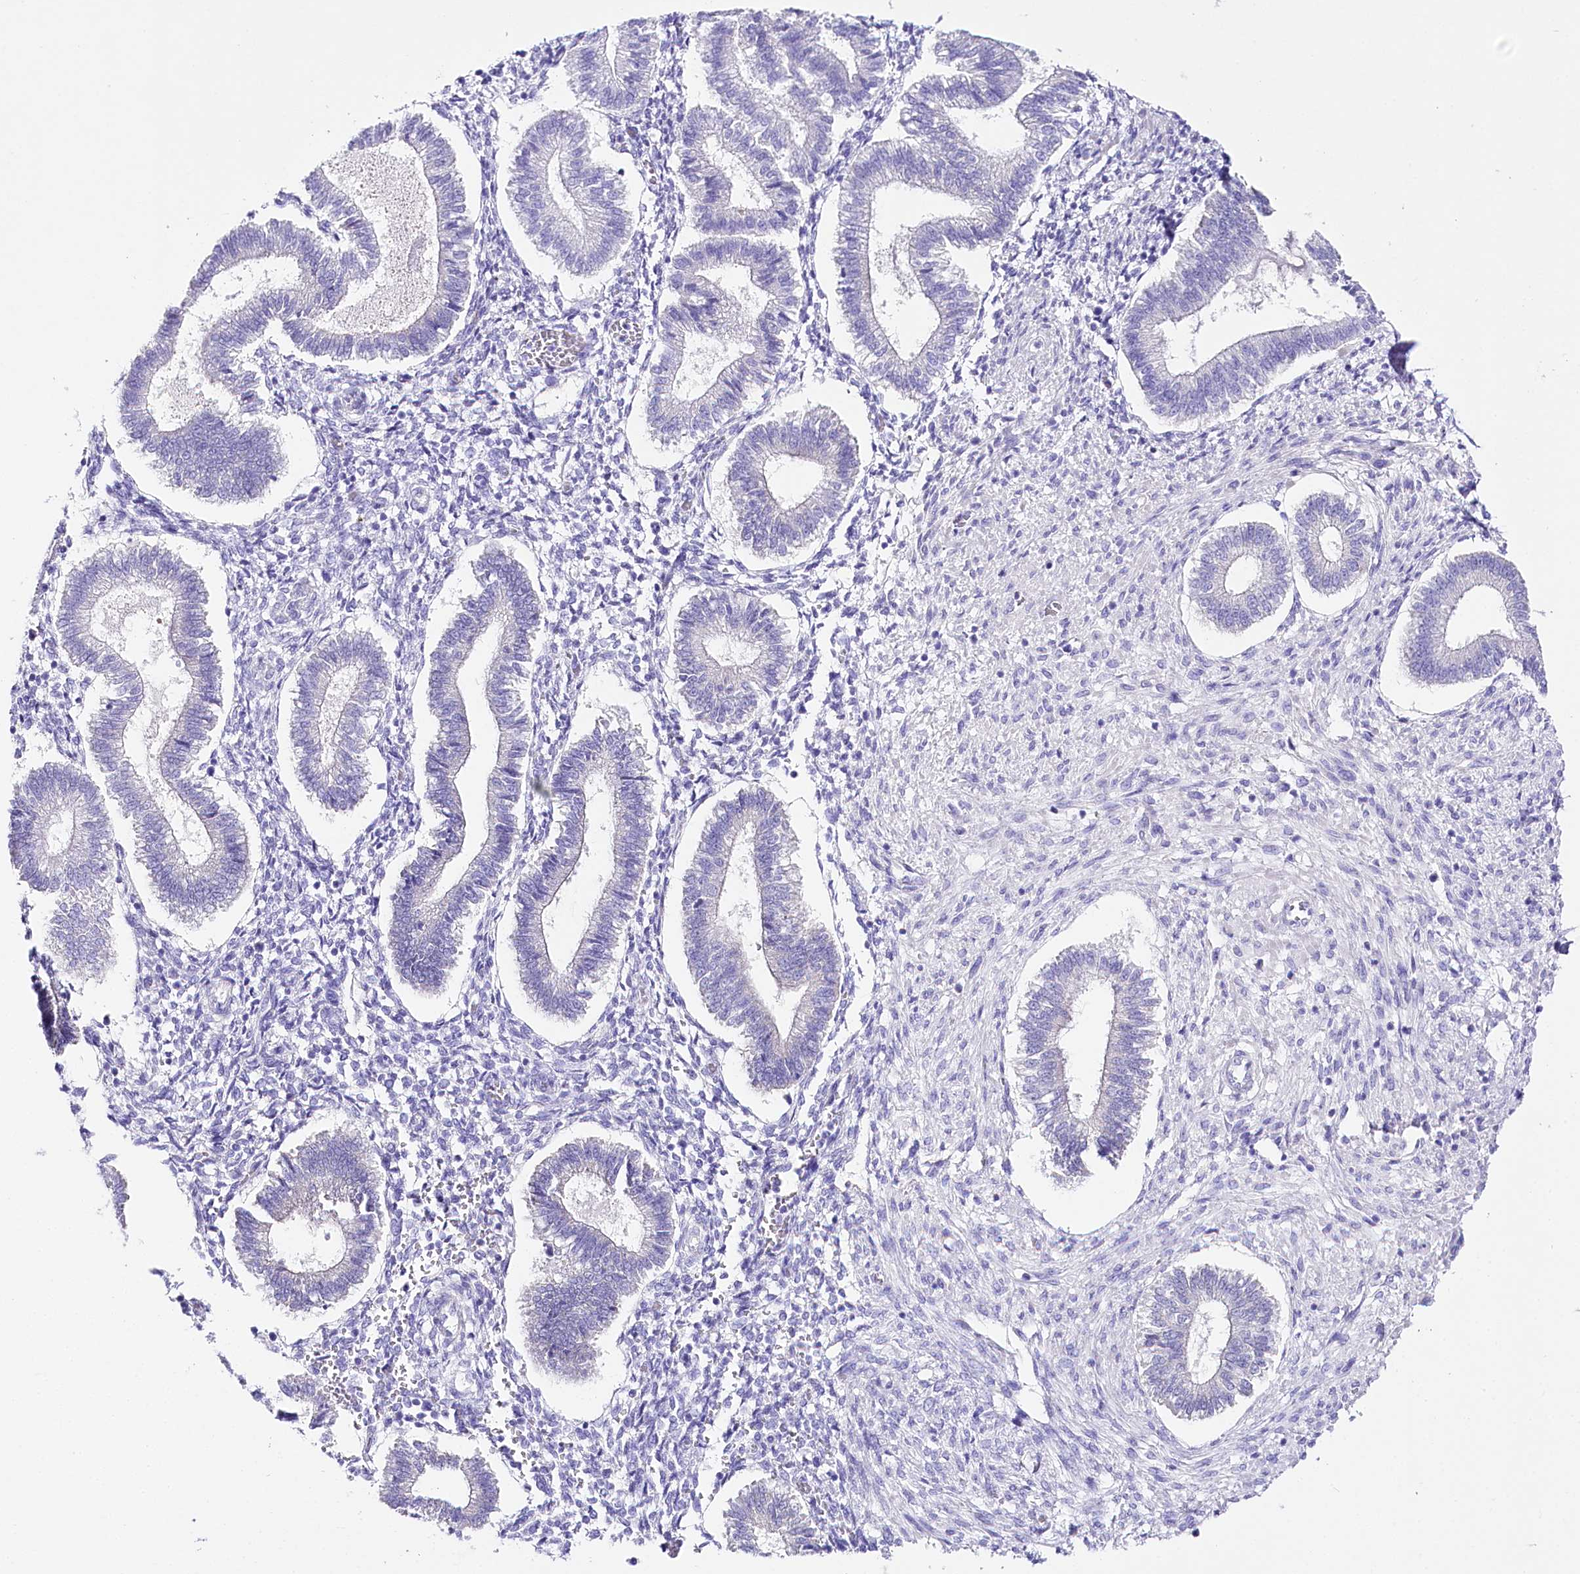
{"staining": {"intensity": "negative", "quantity": "none", "location": "none"}, "tissue": "endometrium", "cell_type": "Cells in endometrial stroma", "image_type": "normal", "snomed": [{"axis": "morphology", "description": "Normal tissue, NOS"}, {"axis": "topography", "description": "Endometrium"}], "caption": "This is an immunohistochemistry (IHC) image of benign endometrium. There is no expression in cells in endometrial stroma.", "gene": "CSN3", "patient": {"sex": "female", "age": 25}}